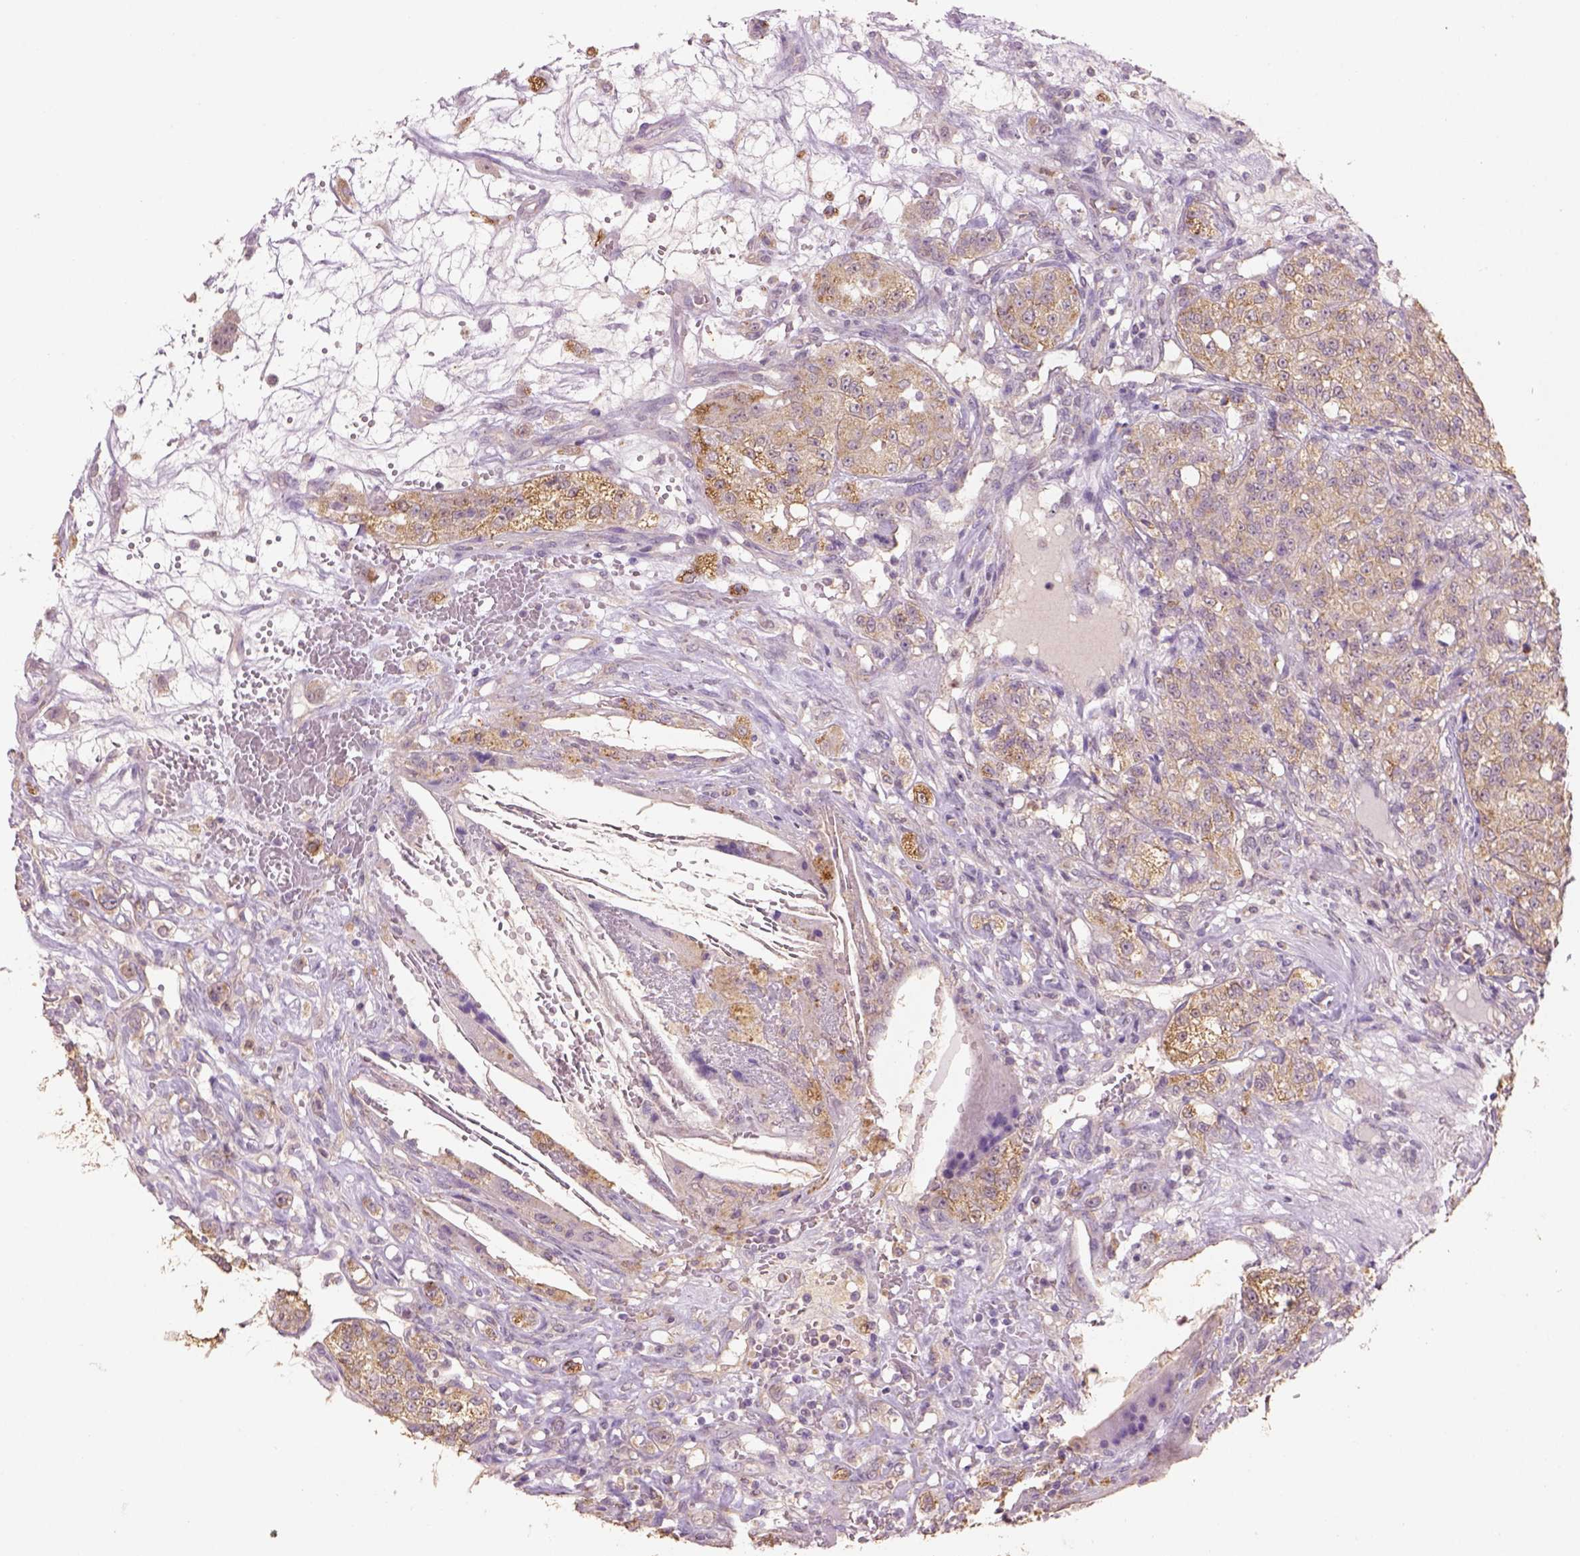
{"staining": {"intensity": "moderate", "quantity": "25%-75%", "location": "cytoplasmic/membranous"}, "tissue": "renal cancer", "cell_type": "Tumor cells", "image_type": "cancer", "snomed": [{"axis": "morphology", "description": "Adenocarcinoma, NOS"}, {"axis": "topography", "description": "Kidney"}], "caption": "This micrograph reveals immunohistochemistry staining of human renal cancer (adenocarcinoma), with medium moderate cytoplasmic/membranous staining in about 25%-75% of tumor cells.", "gene": "AP2B1", "patient": {"sex": "female", "age": 63}}